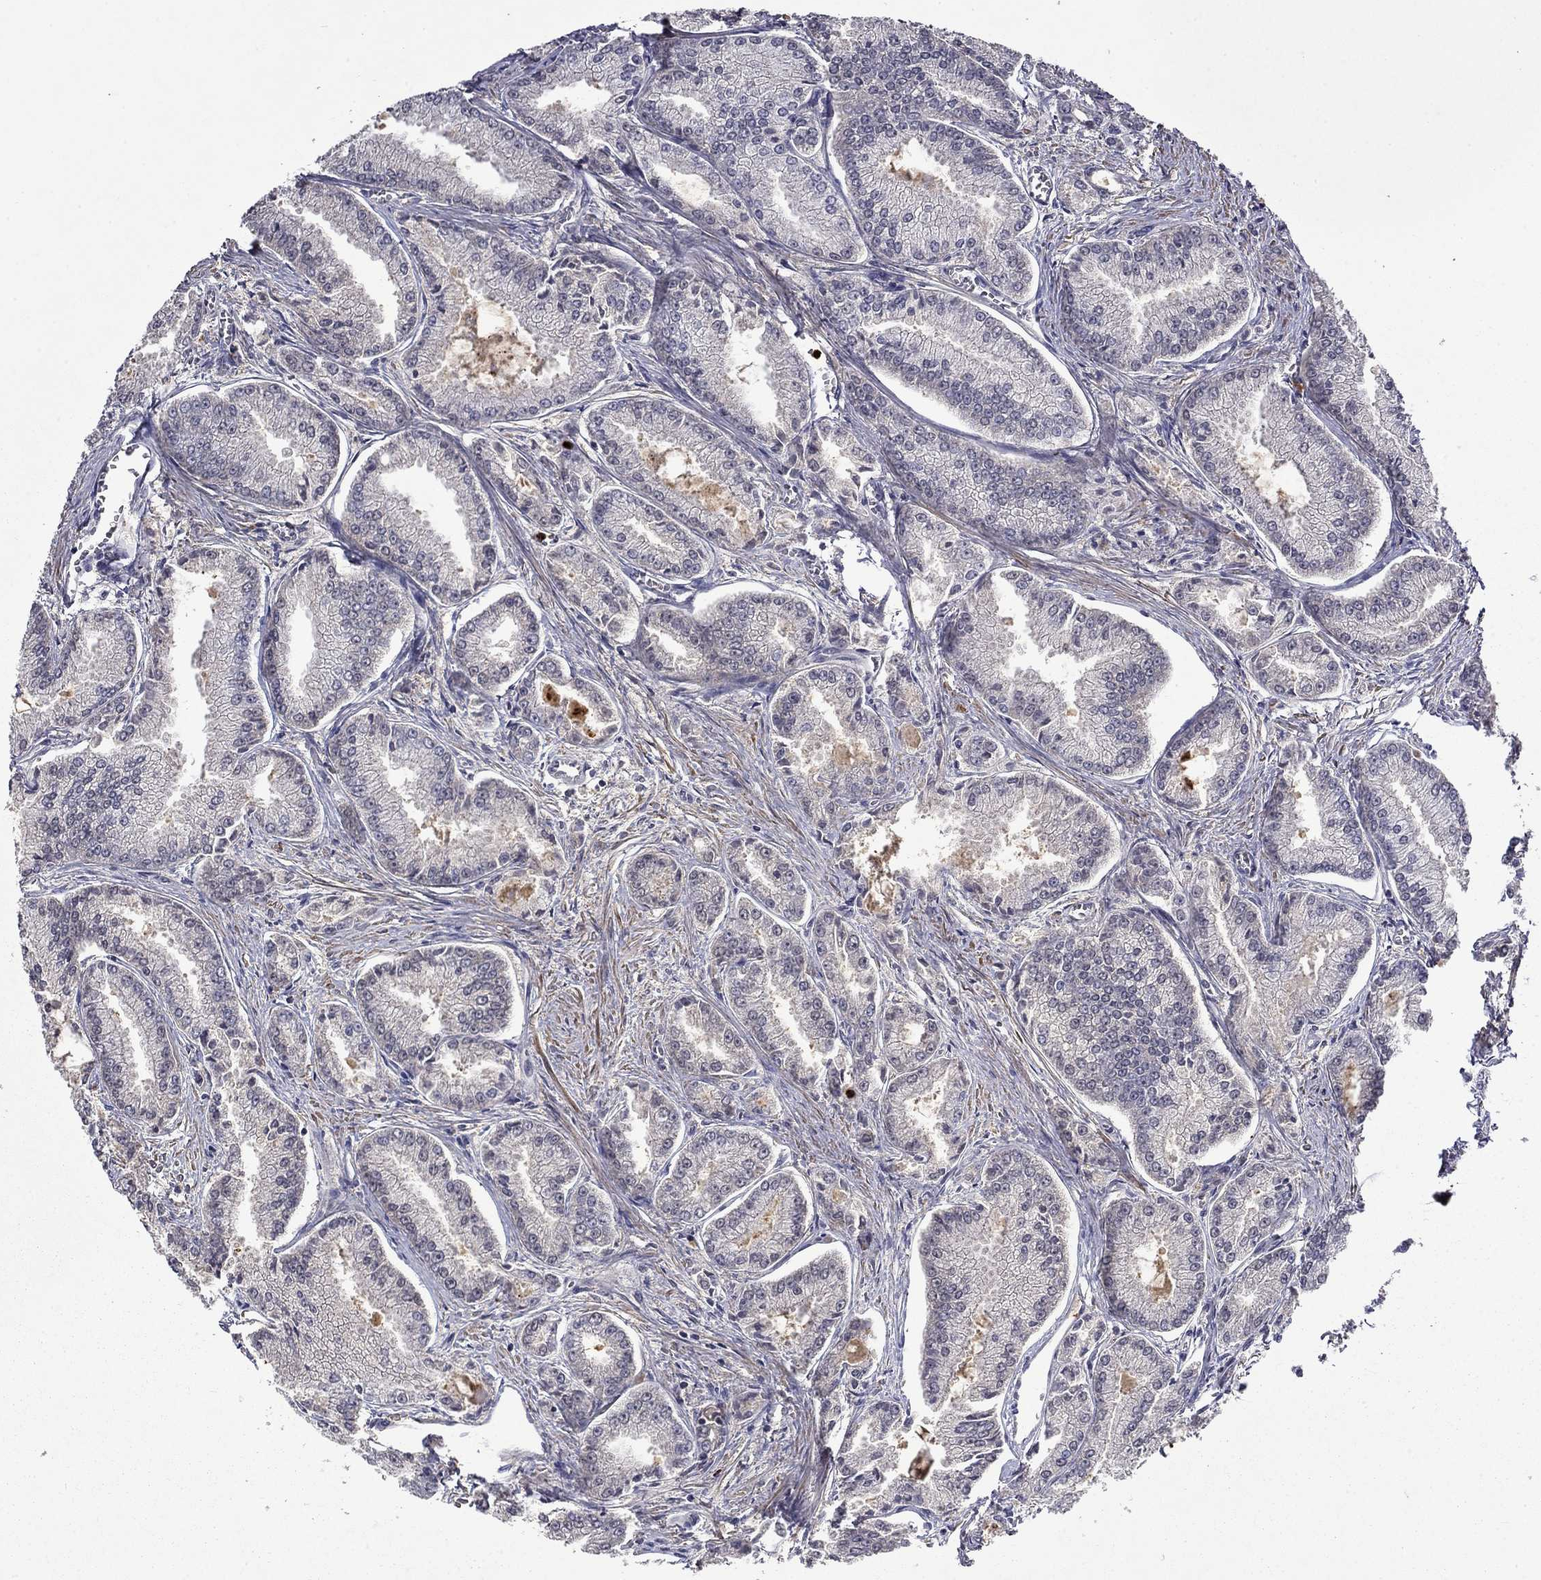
{"staining": {"intensity": "negative", "quantity": "none", "location": "none"}, "tissue": "prostate cancer", "cell_type": "Tumor cells", "image_type": "cancer", "snomed": [{"axis": "morphology", "description": "Adenocarcinoma, NOS"}, {"axis": "morphology", "description": "Adenocarcinoma, High grade"}, {"axis": "topography", "description": "Prostate"}], "caption": "This is a image of IHC staining of prostate cancer (adenocarcinoma (high-grade)), which shows no expression in tumor cells.", "gene": "SATB1", "patient": {"sex": "male", "age": 70}}